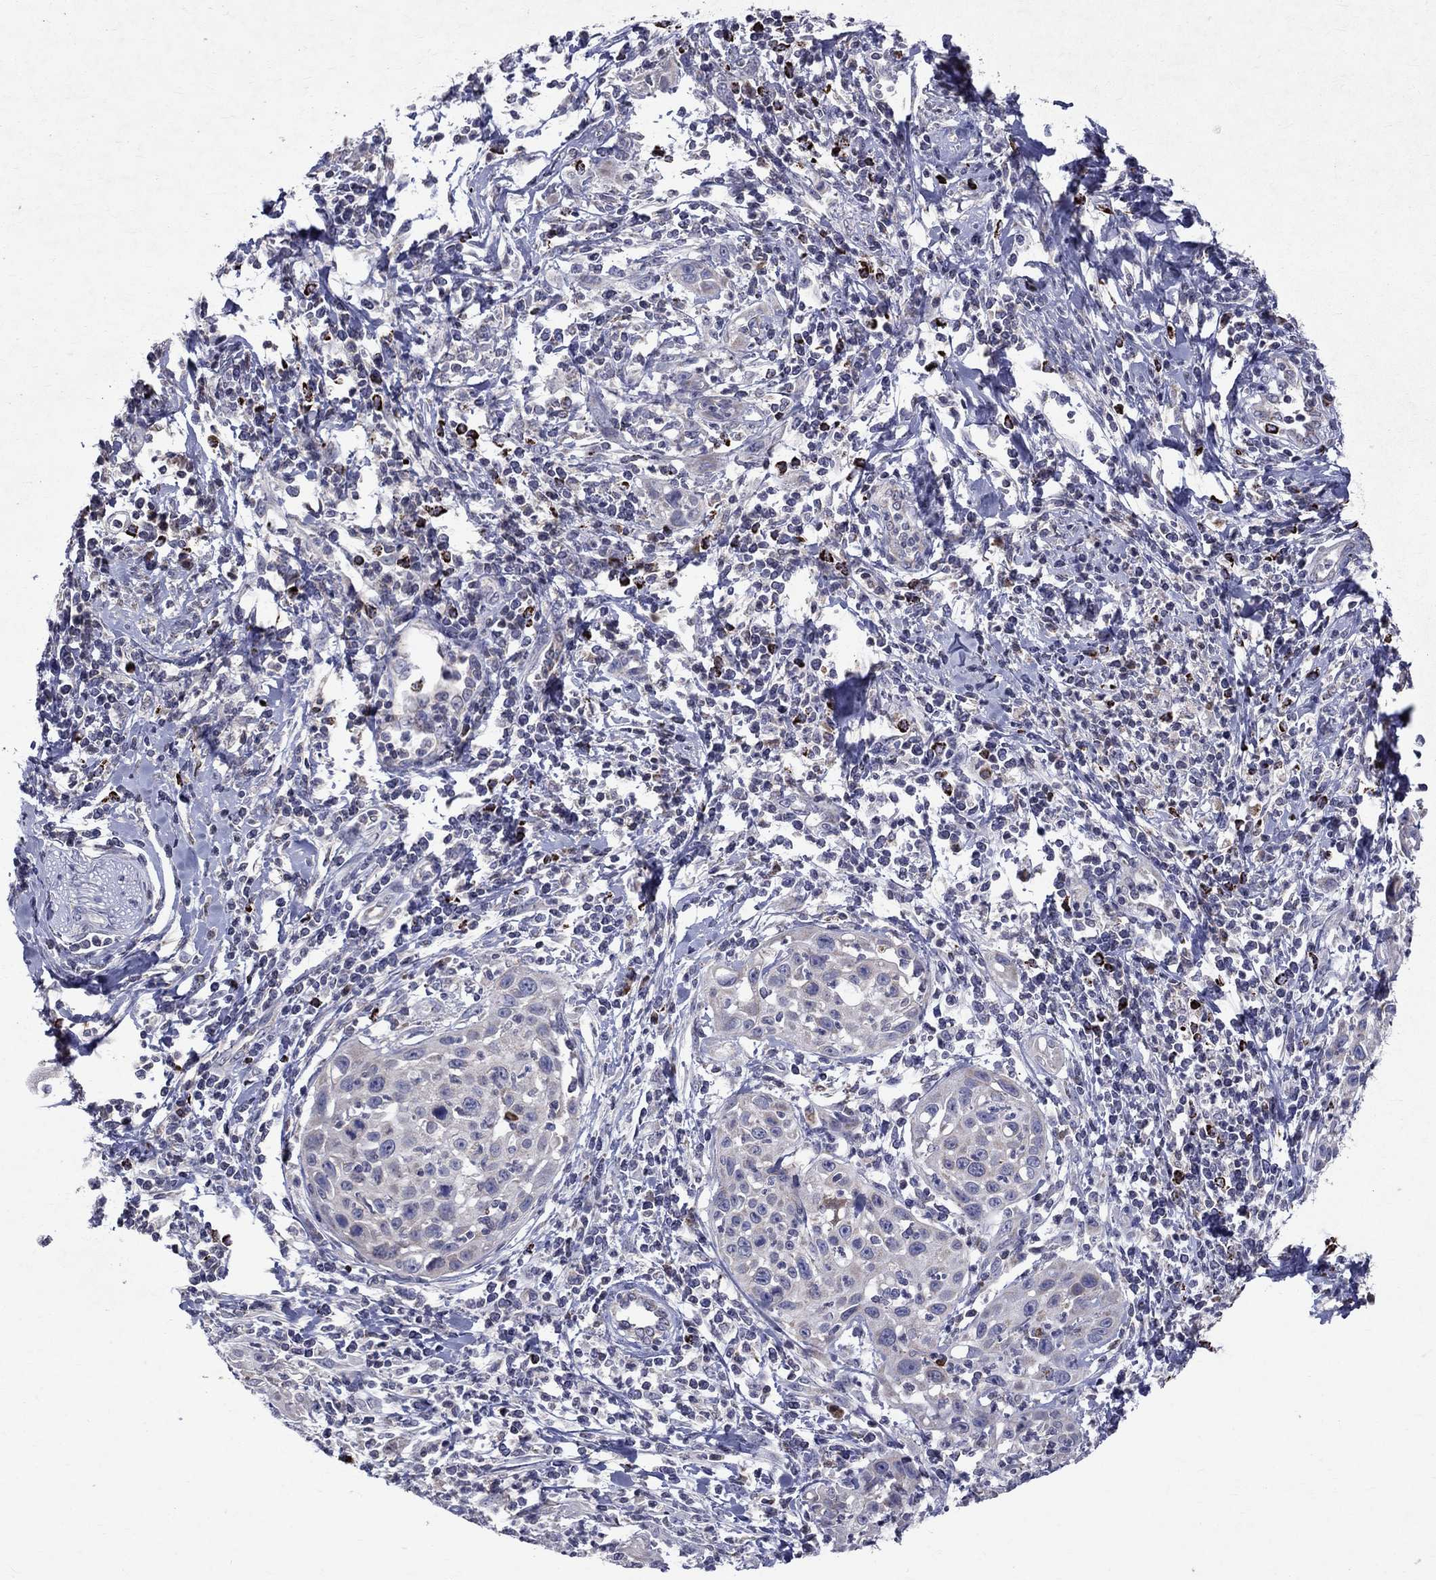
{"staining": {"intensity": "negative", "quantity": "none", "location": "none"}, "tissue": "cervical cancer", "cell_type": "Tumor cells", "image_type": "cancer", "snomed": [{"axis": "morphology", "description": "Squamous cell carcinoma, NOS"}, {"axis": "topography", "description": "Cervix"}], "caption": "Tumor cells show no significant staining in squamous cell carcinoma (cervical).", "gene": "SLC4A10", "patient": {"sex": "female", "age": 26}}